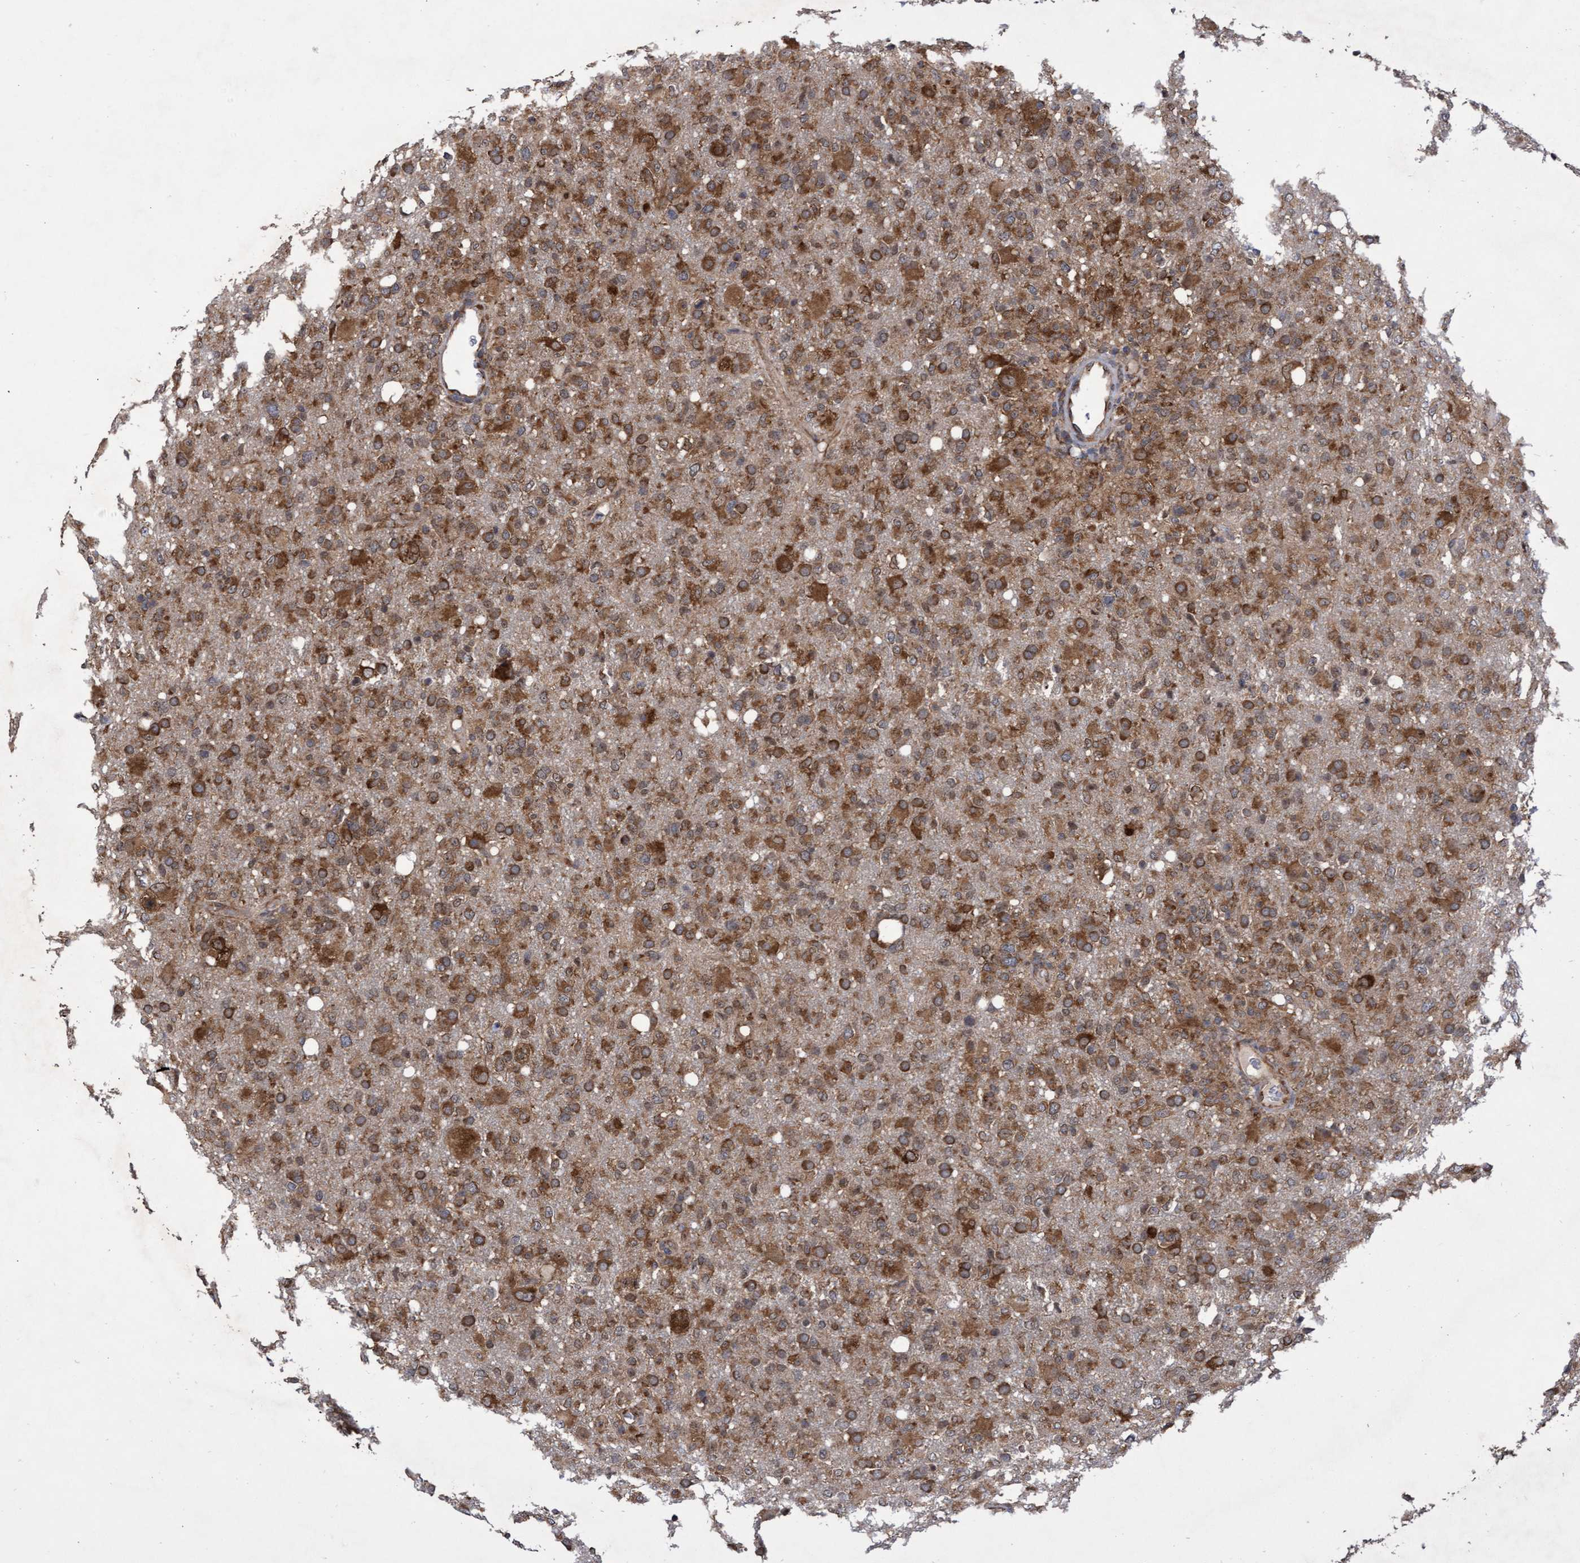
{"staining": {"intensity": "strong", "quantity": ">75%", "location": "cytoplasmic/membranous"}, "tissue": "glioma", "cell_type": "Tumor cells", "image_type": "cancer", "snomed": [{"axis": "morphology", "description": "Glioma, malignant, High grade"}, {"axis": "topography", "description": "Brain"}], "caption": "Immunohistochemical staining of human malignant high-grade glioma displays high levels of strong cytoplasmic/membranous positivity in approximately >75% of tumor cells.", "gene": "ABCF2", "patient": {"sex": "female", "age": 57}}